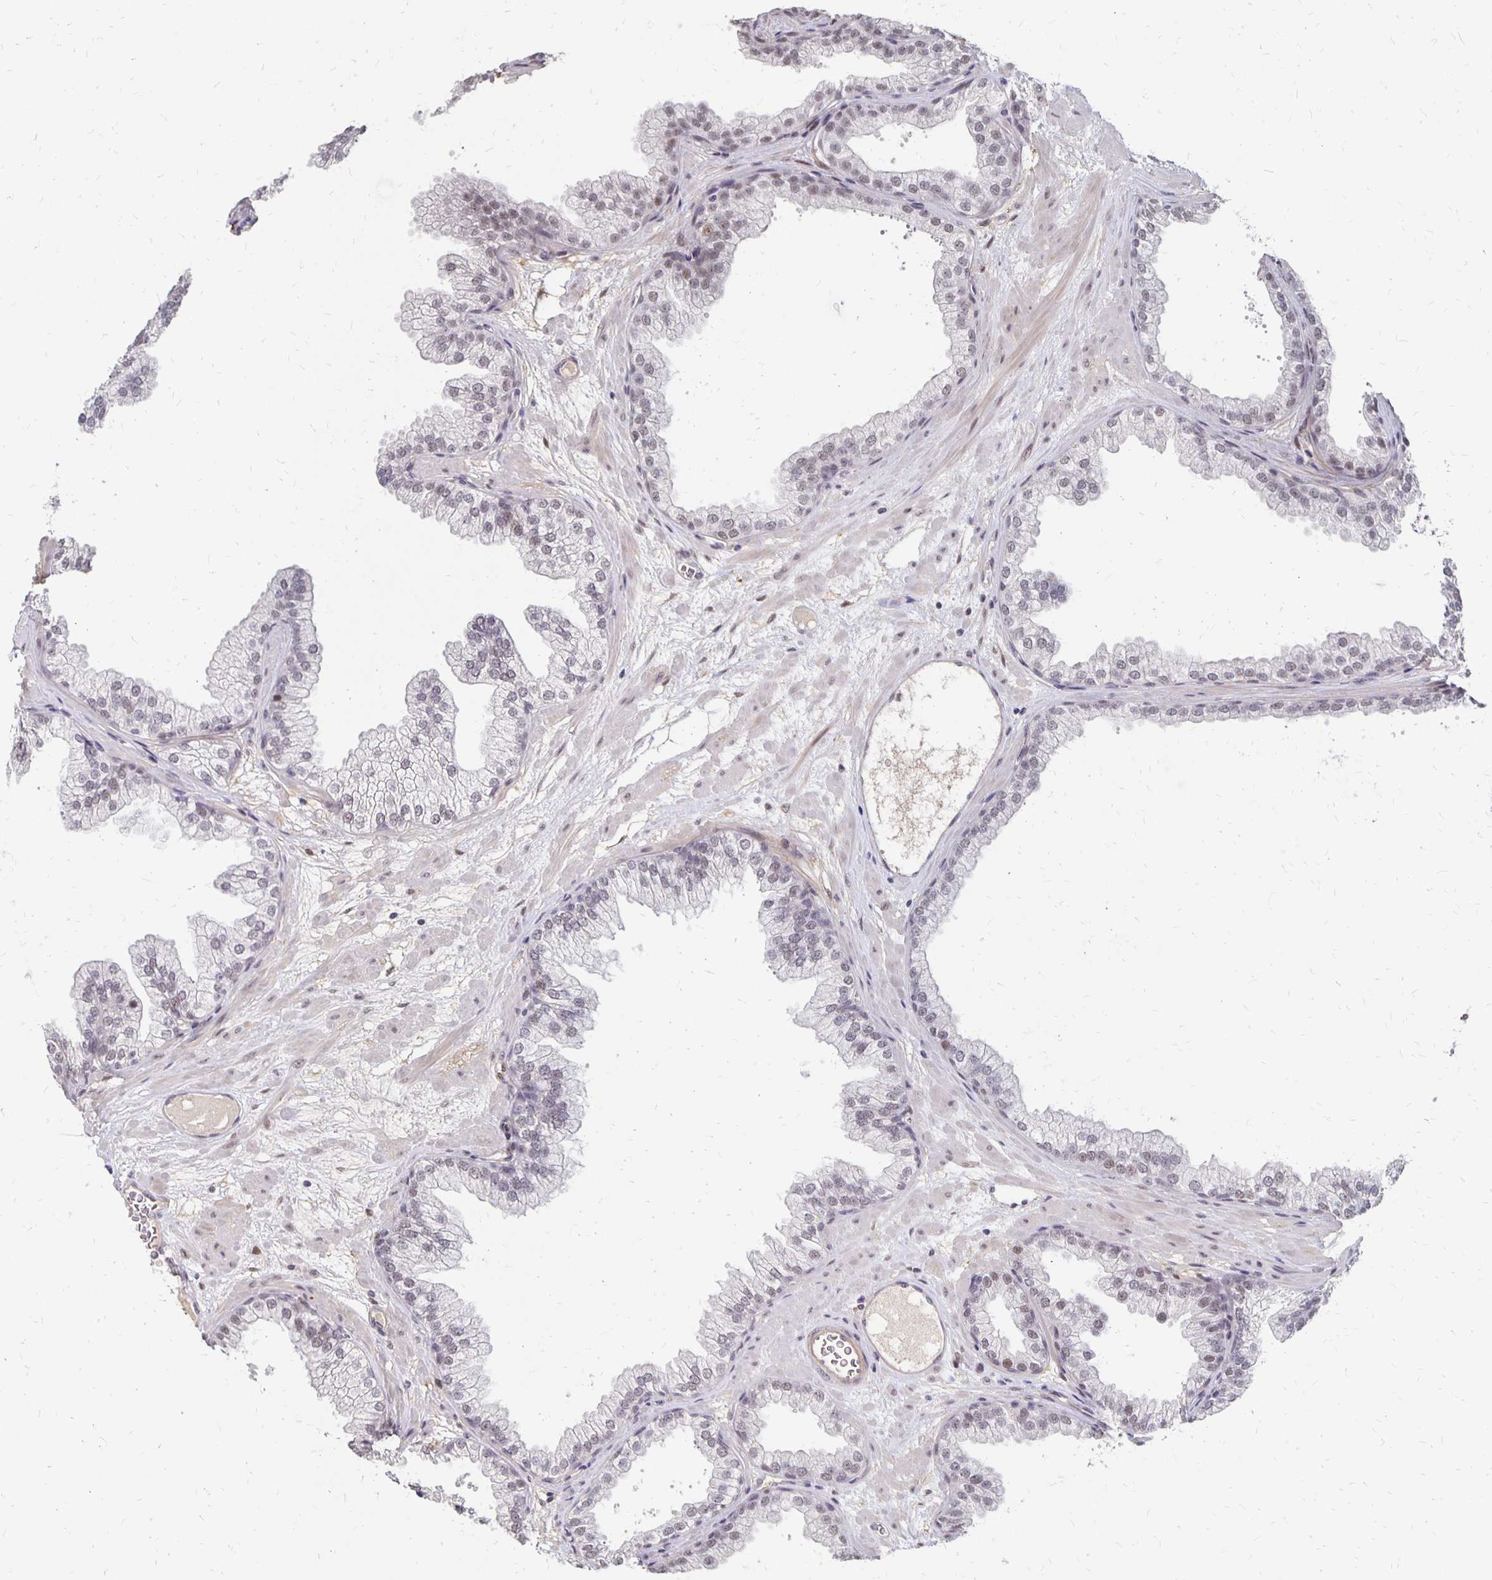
{"staining": {"intensity": "weak", "quantity": "25%-75%", "location": "nuclear"}, "tissue": "prostate", "cell_type": "Glandular cells", "image_type": "normal", "snomed": [{"axis": "morphology", "description": "Normal tissue, NOS"}, {"axis": "topography", "description": "Prostate"}], "caption": "Immunohistochemical staining of benign prostate demonstrates 25%-75% levels of weak nuclear protein expression in about 25%-75% of glandular cells. (brown staining indicates protein expression, while blue staining denotes nuclei).", "gene": "CLASRP", "patient": {"sex": "male", "age": 37}}